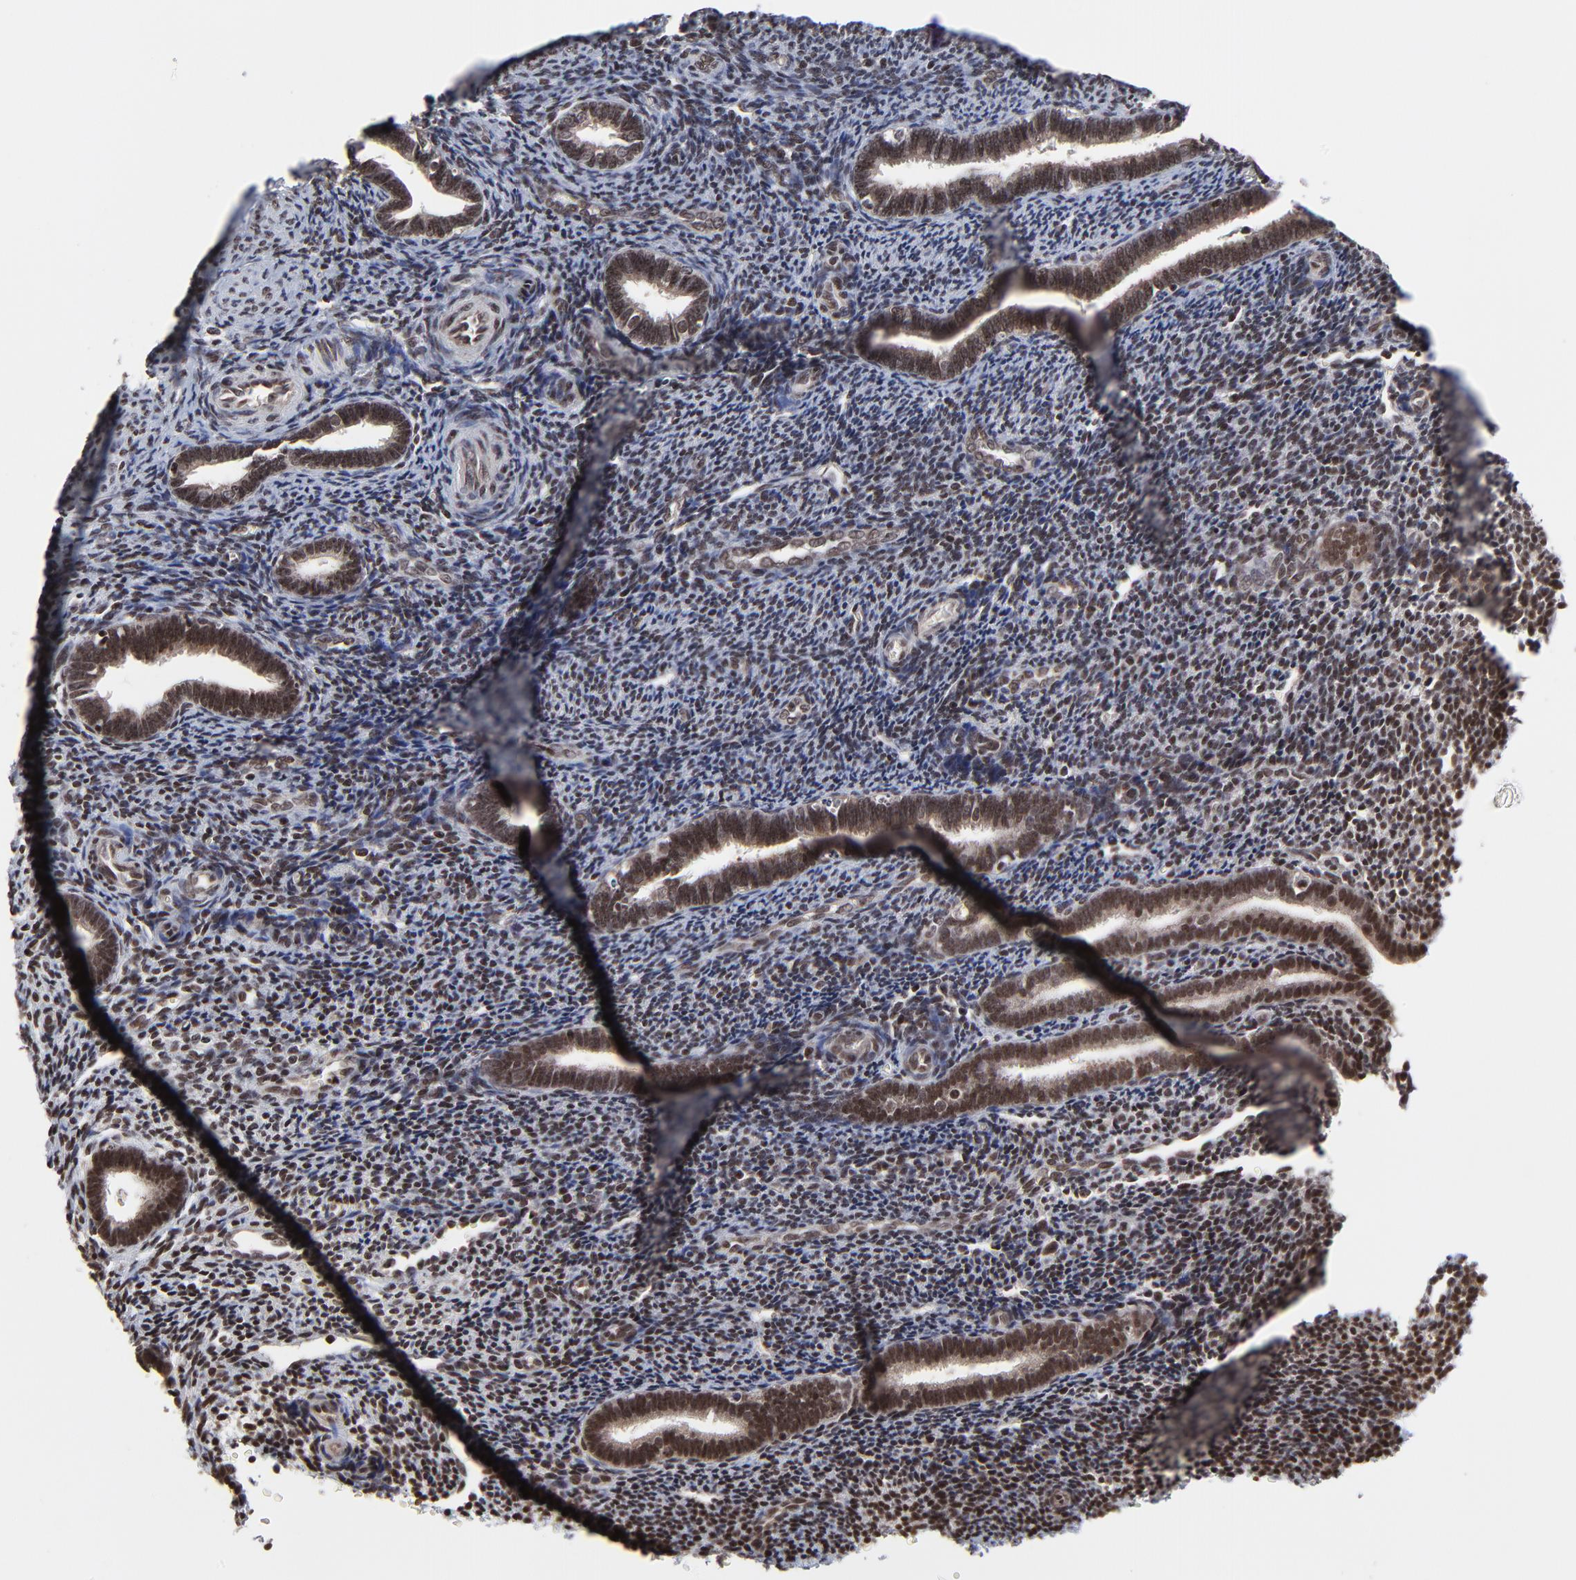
{"staining": {"intensity": "moderate", "quantity": ">75%", "location": "nuclear"}, "tissue": "endometrium", "cell_type": "Cells in endometrial stroma", "image_type": "normal", "snomed": [{"axis": "morphology", "description": "Normal tissue, NOS"}, {"axis": "topography", "description": "Endometrium"}], "caption": "This is a micrograph of IHC staining of normal endometrium, which shows moderate positivity in the nuclear of cells in endometrial stroma.", "gene": "ZNF777", "patient": {"sex": "female", "age": 27}}